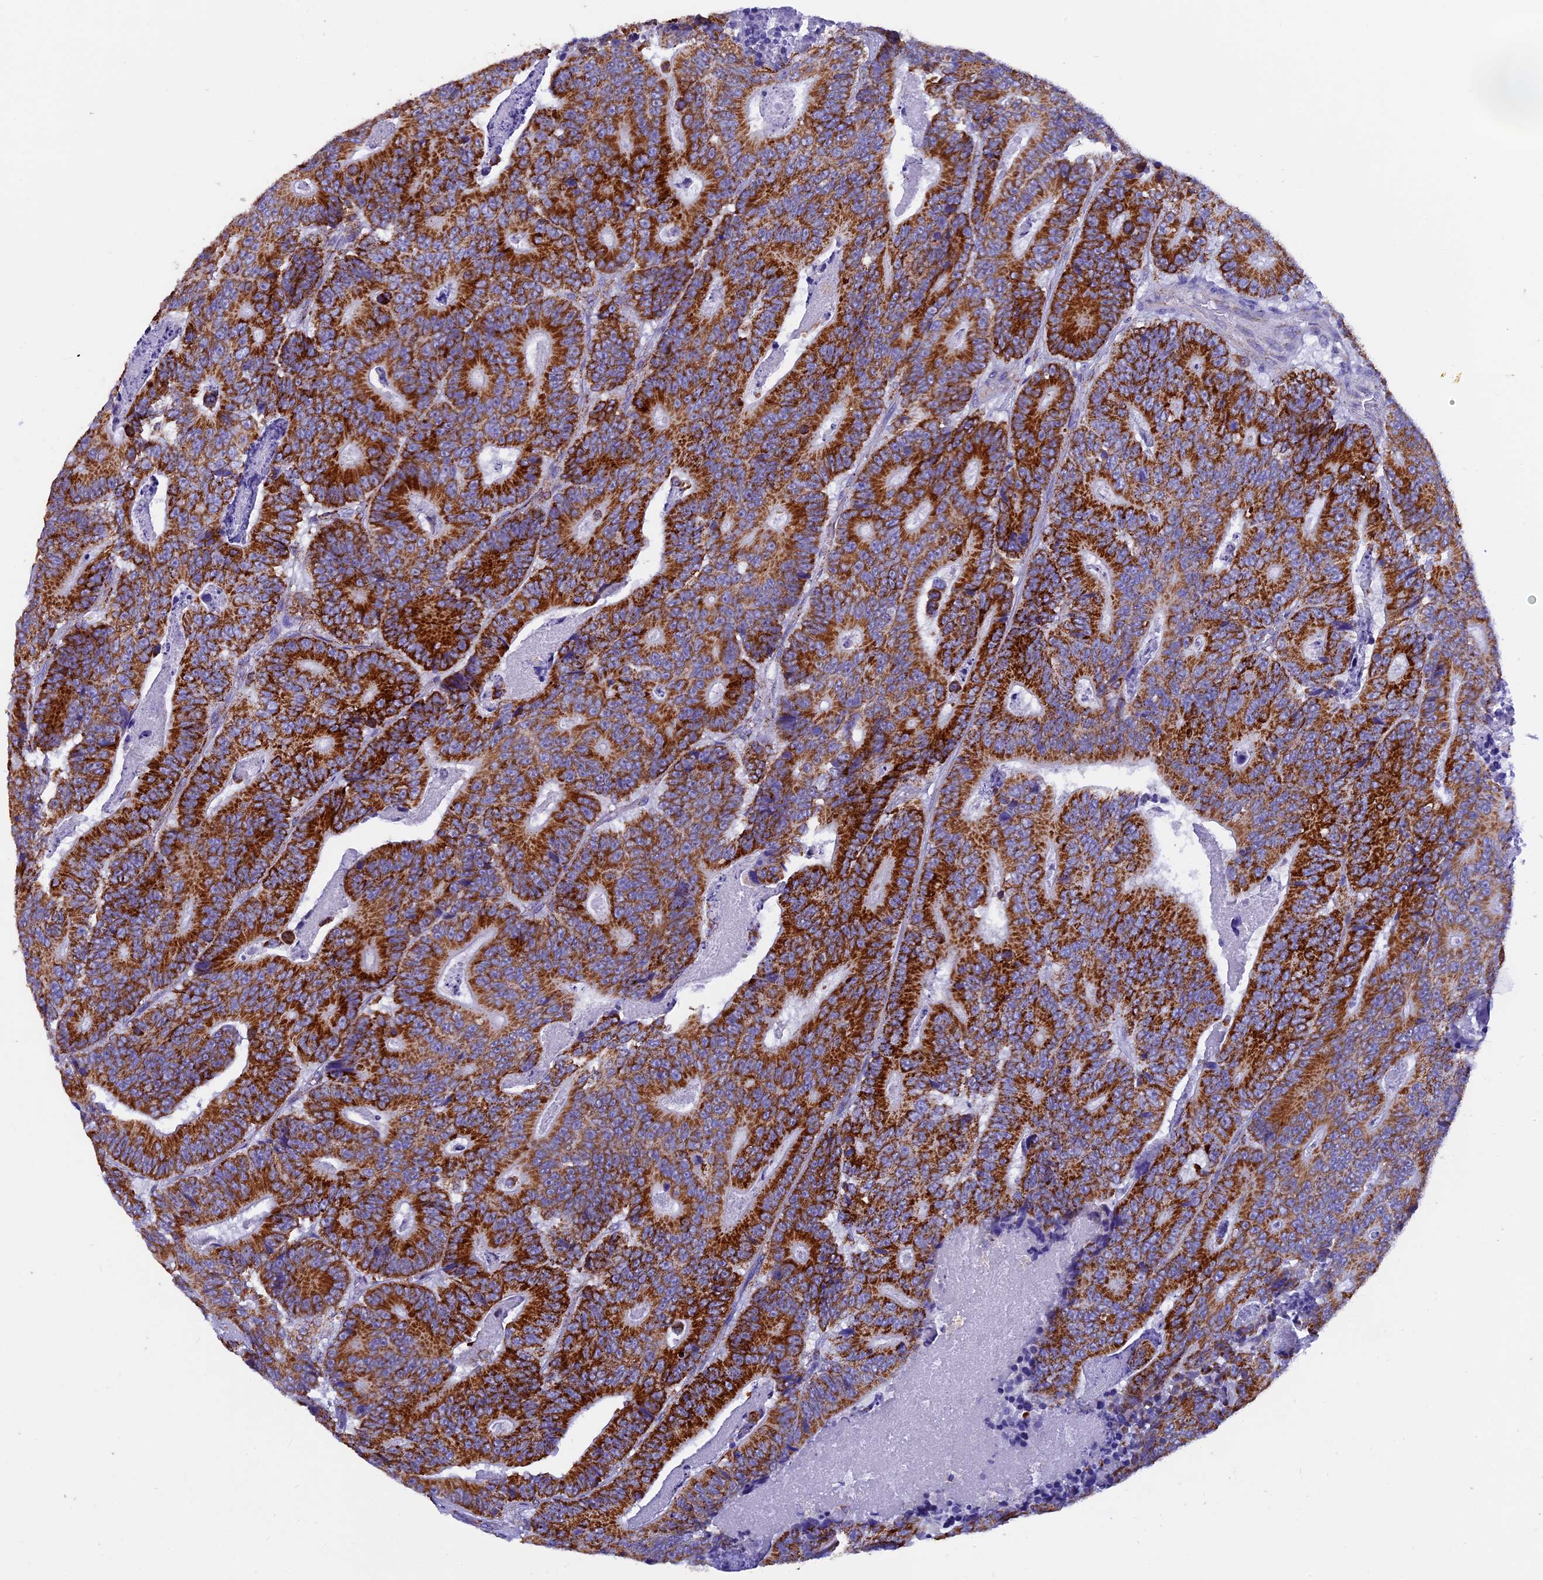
{"staining": {"intensity": "strong", "quantity": ">75%", "location": "cytoplasmic/membranous"}, "tissue": "colorectal cancer", "cell_type": "Tumor cells", "image_type": "cancer", "snomed": [{"axis": "morphology", "description": "Adenocarcinoma, NOS"}, {"axis": "topography", "description": "Colon"}], "caption": "Immunohistochemistry staining of colorectal cancer, which reveals high levels of strong cytoplasmic/membranous positivity in approximately >75% of tumor cells indicating strong cytoplasmic/membranous protein expression. The staining was performed using DAB (3,3'-diaminobenzidine) (brown) for protein detection and nuclei were counterstained in hematoxylin (blue).", "gene": "SLC8B1", "patient": {"sex": "male", "age": 83}}